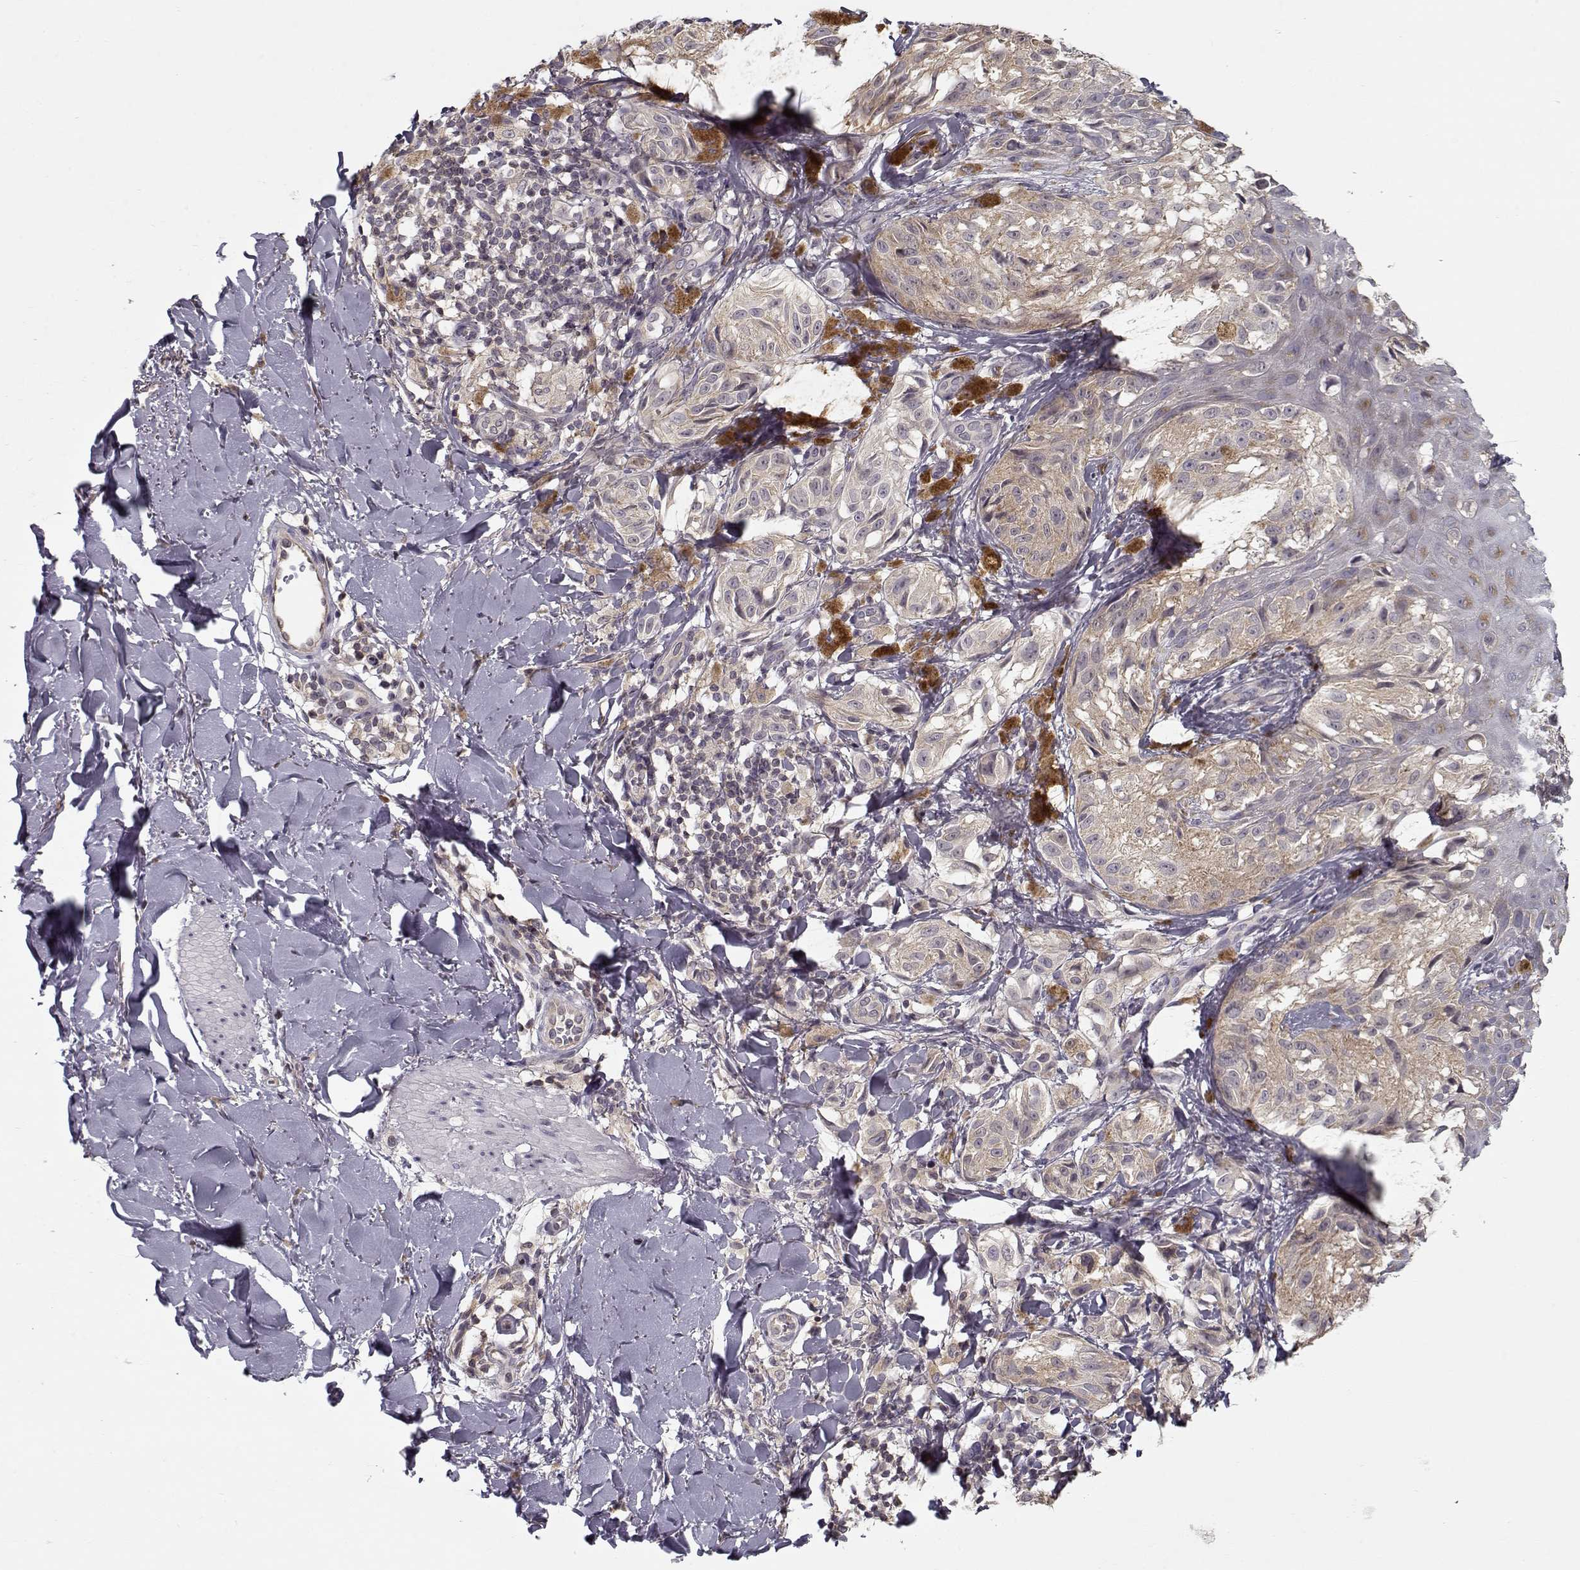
{"staining": {"intensity": "weak", "quantity": "<25%", "location": "cytoplasmic/membranous"}, "tissue": "melanoma", "cell_type": "Tumor cells", "image_type": "cancer", "snomed": [{"axis": "morphology", "description": "Malignant melanoma, NOS"}, {"axis": "topography", "description": "Skin"}], "caption": "An immunohistochemistry (IHC) micrograph of malignant melanoma is shown. There is no staining in tumor cells of malignant melanoma.", "gene": "TESPA1", "patient": {"sex": "male", "age": 36}}